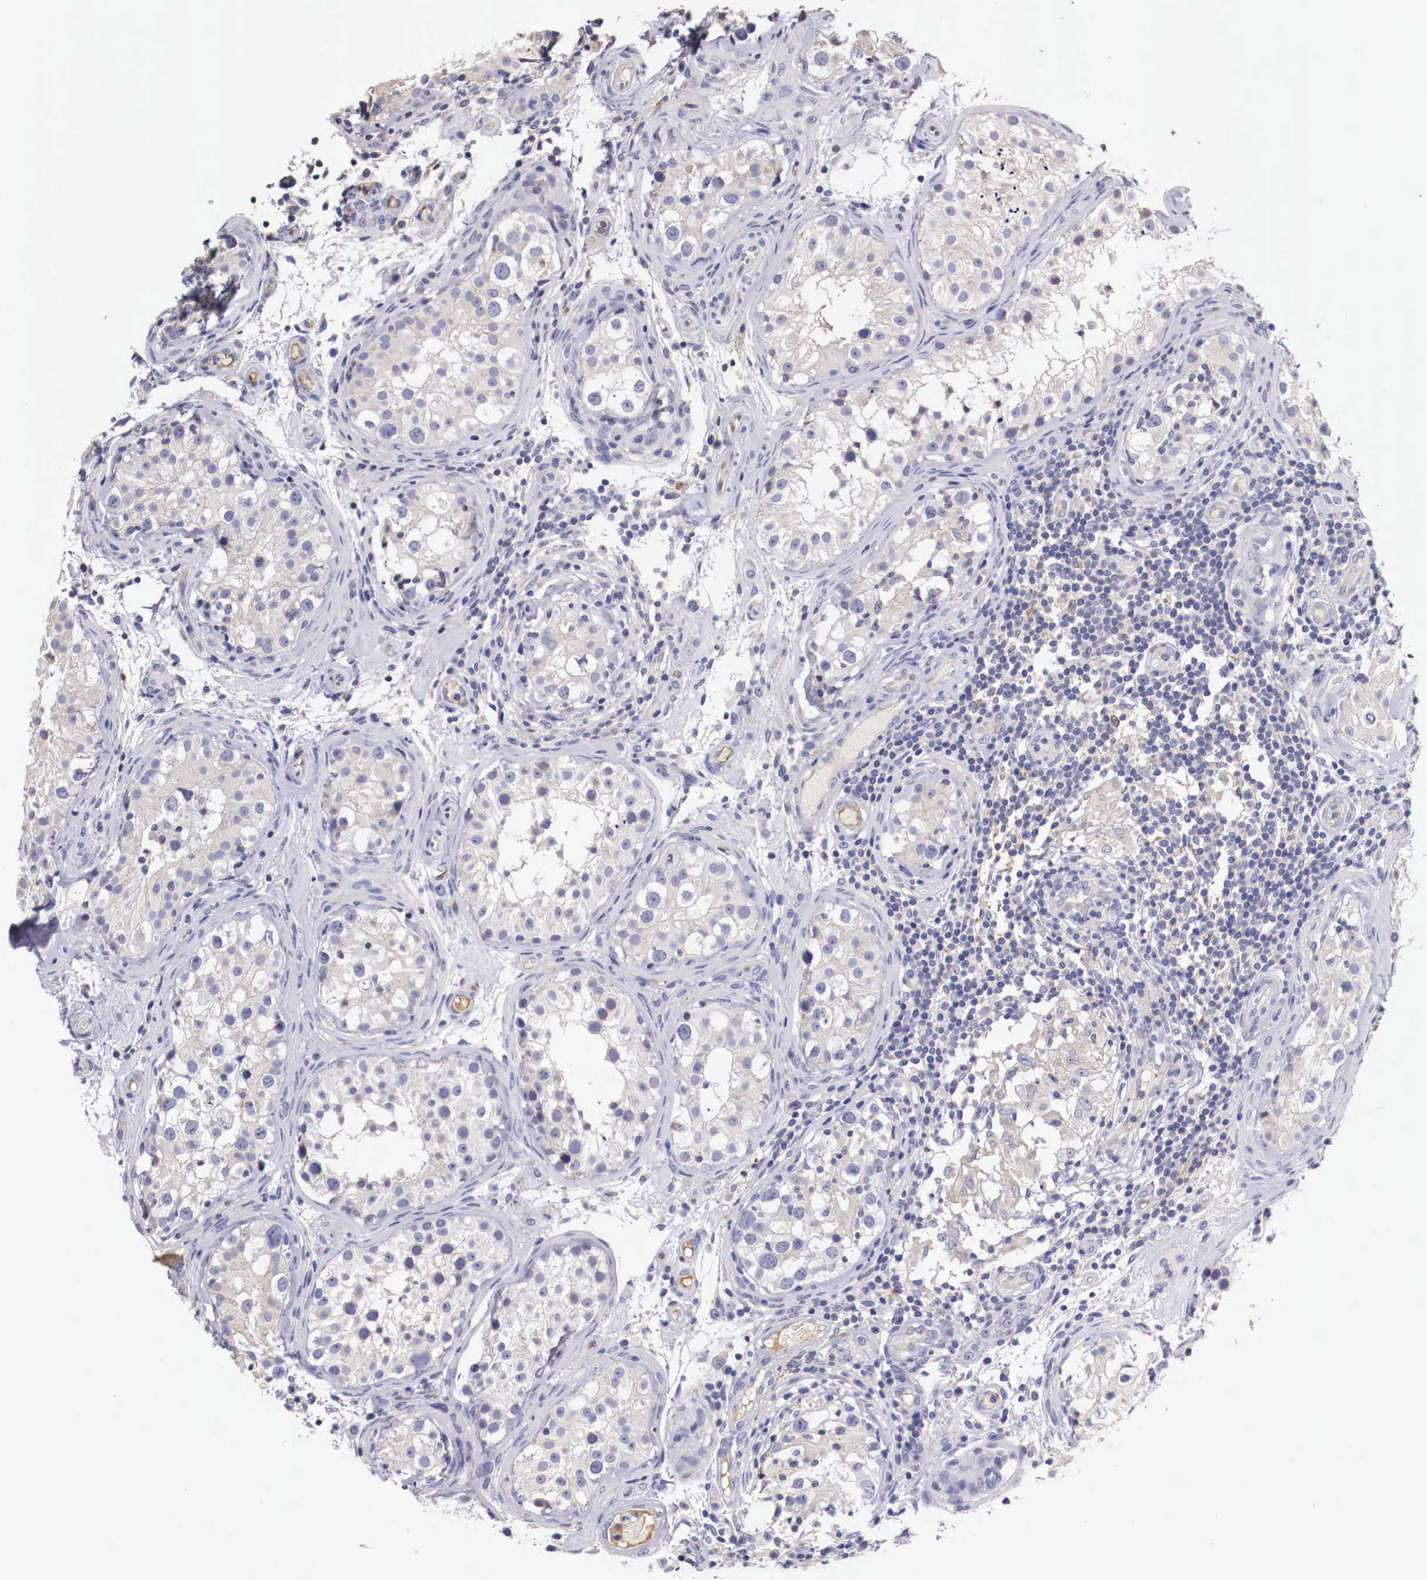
{"staining": {"intensity": "negative", "quantity": "none", "location": "none"}, "tissue": "testis", "cell_type": "Cells in seminiferous ducts", "image_type": "normal", "snomed": [{"axis": "morphology", "description": "Normal tissue, NOS"}, {"axis": "topography", "description": "Testis"}], "caption": "This histopathology image is of benign testis stained with IHC to label a protein in brown with the nuclei are counter-stained blue. There is no positivity in cells in seminiferous ducts. (Brightfield microscopy of DAB IHC at high magnification).", "gene": "PITPNA", "patient": {"sex": "male", "age": 24}}